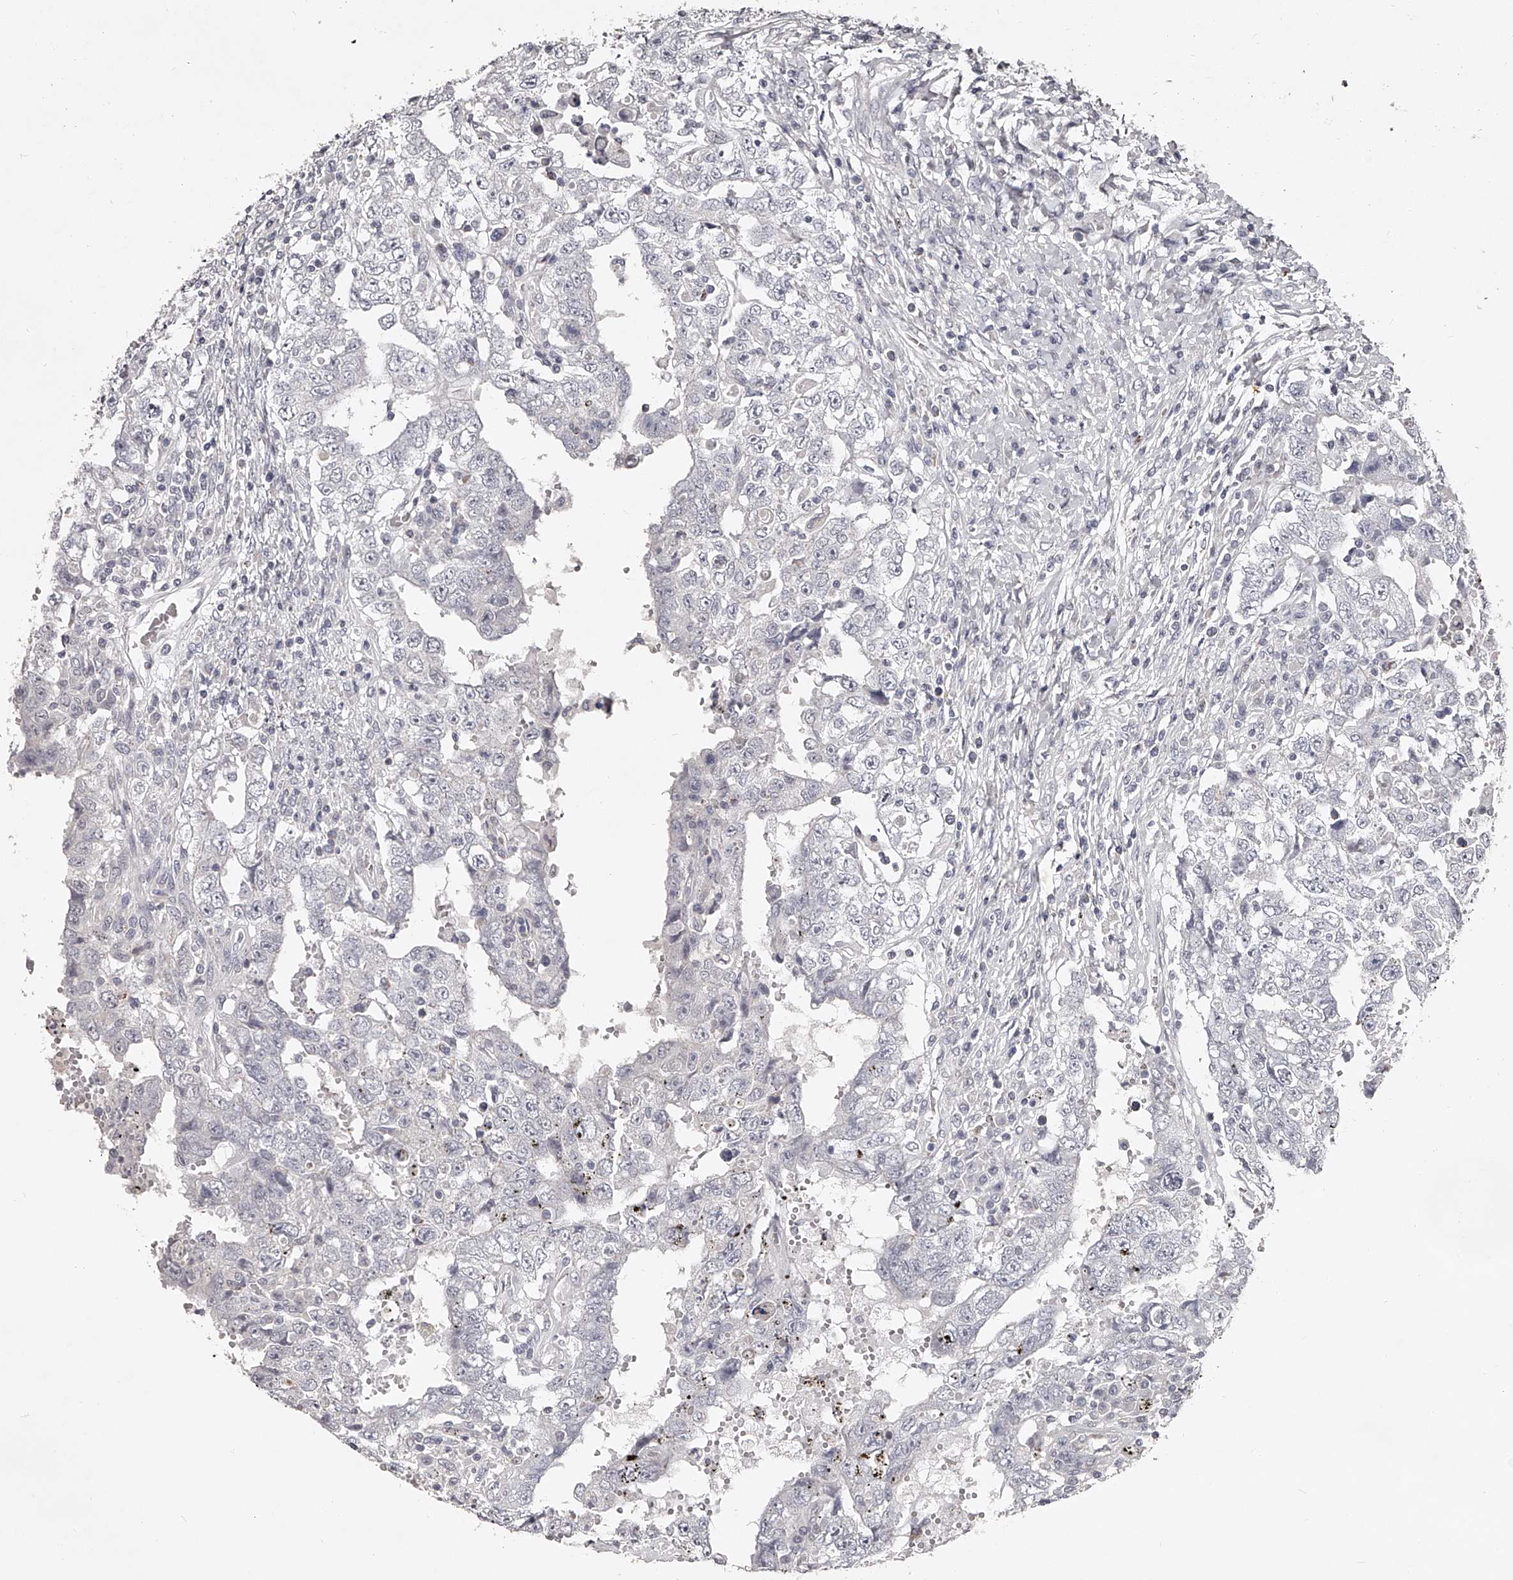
{"staining": {"intensity": "negative", "quantity": "none", "location": "none"}, "tissue": "testis cancer", "cell_type": "Tumor cells", "image_type": "cancer", "snomed": [{"axis": "morphology", "description": "Carcinoma, Embryonal, NOS"}, {"axis": "topography", "description": "Testis"}], "caption": "Immunohistochemistry image of human testis cancer stained for a protein (brown), which exhibits no staining in tumor cells.", "gene": "NT5DC1", "patient": {"sex": "male", "age": 26}}